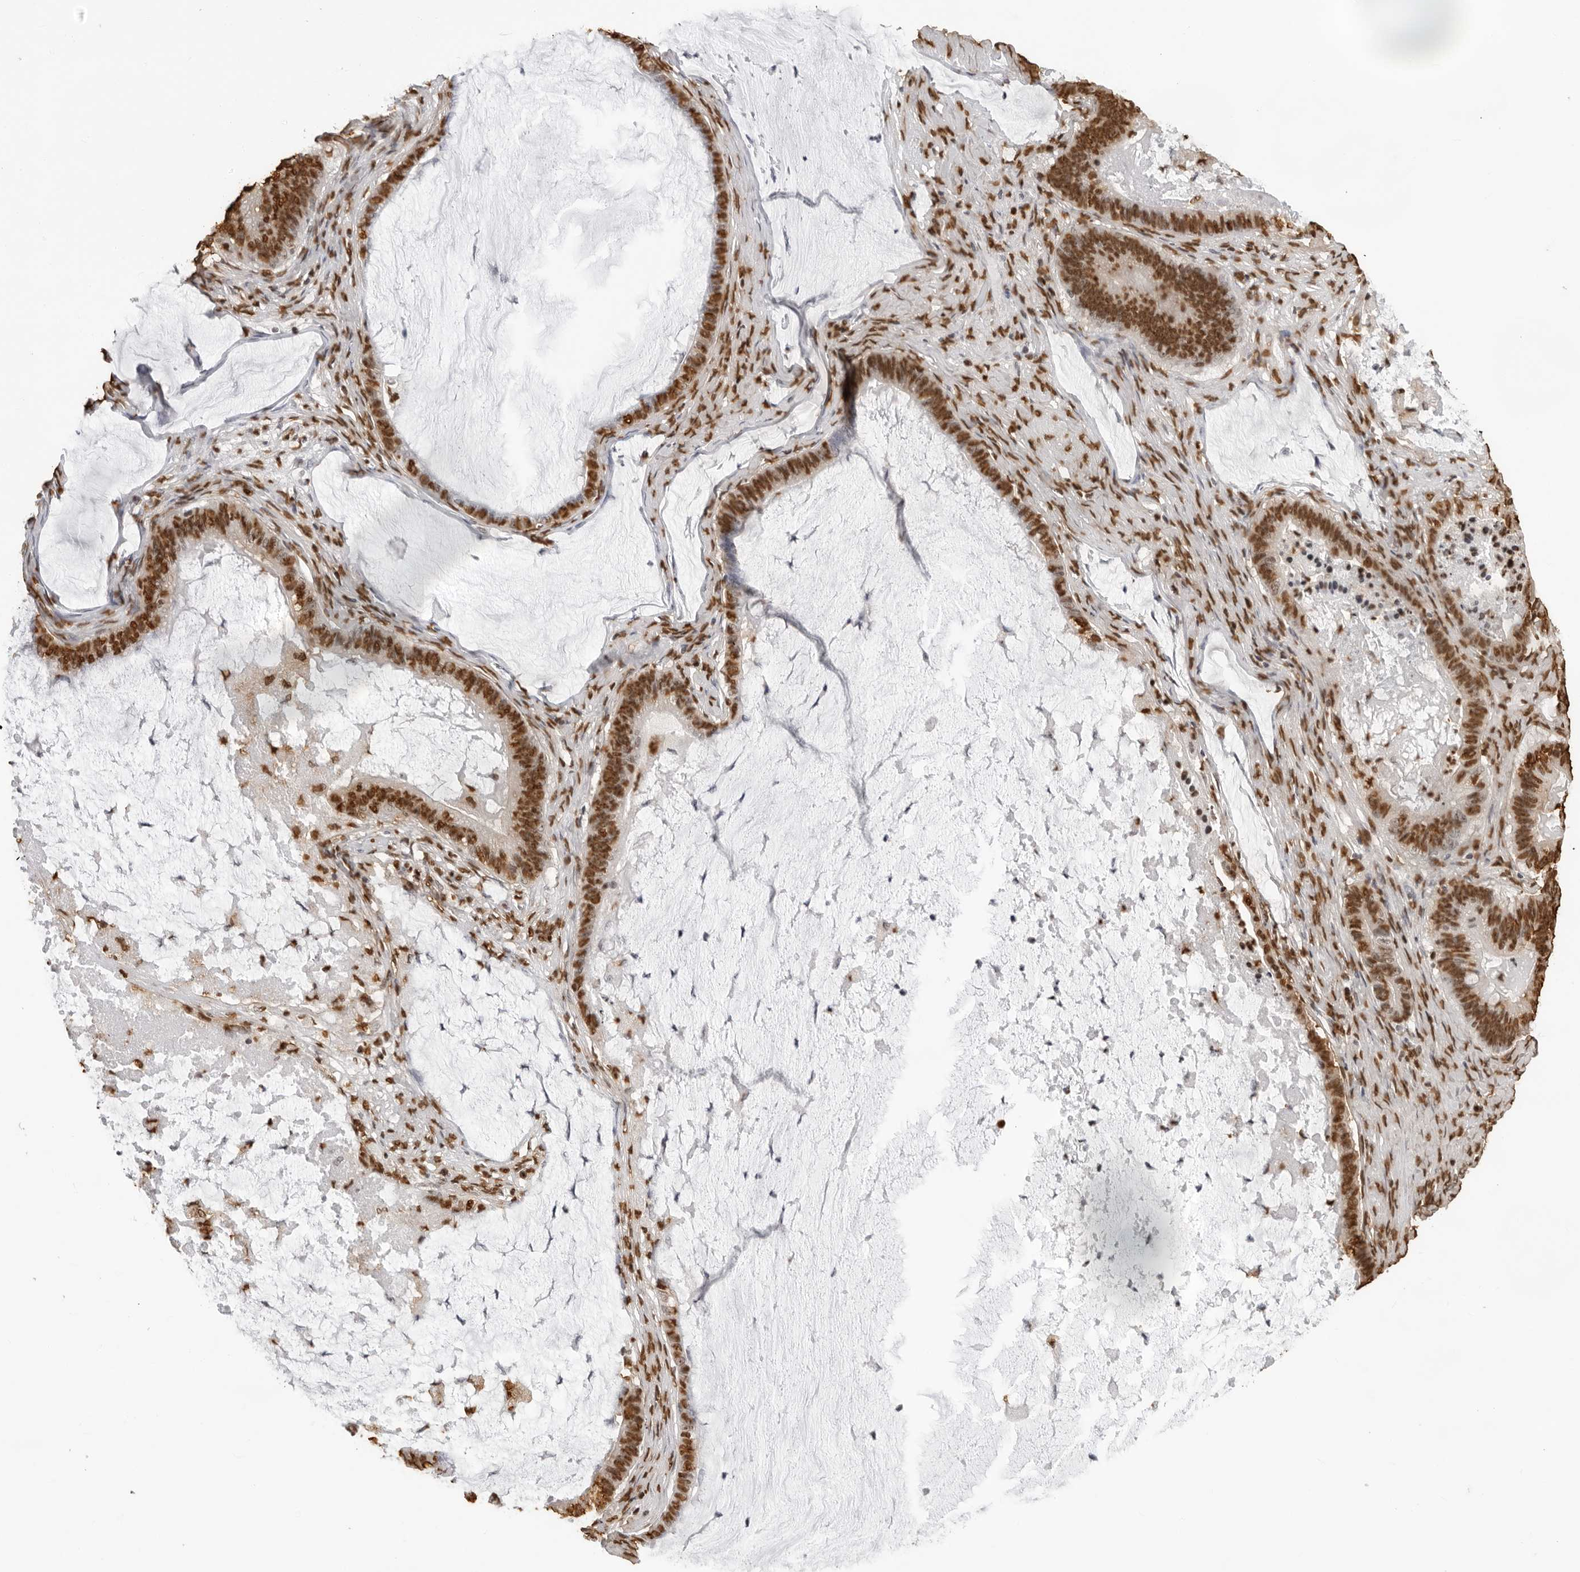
{"staining": {"intensity": "strong", "quantity": ">75%", "location": "nuclear"}, "tissue": "ovarian cancer", "cell_type": "Tumor cells", "image_type": "cancer", "snomed": [{"axis": "morphology", "description": "Cystadenocarcinoma, mucinous, NOS"}, {"axis": "topography", "description": "Ovary"}], "caption": "Strong nuclear protein expression is identified in about >75% of tumor cells in ovarian cancer (mucinous cystadenocarcinoma). The staining was performed using DAB to visualize the protein expression in brown, while the nuclei were stained in blue with hematoxylin (Magnification: 20x).", "gene": "ZFP91", "patient": {"sex": "female", "age": 61}}